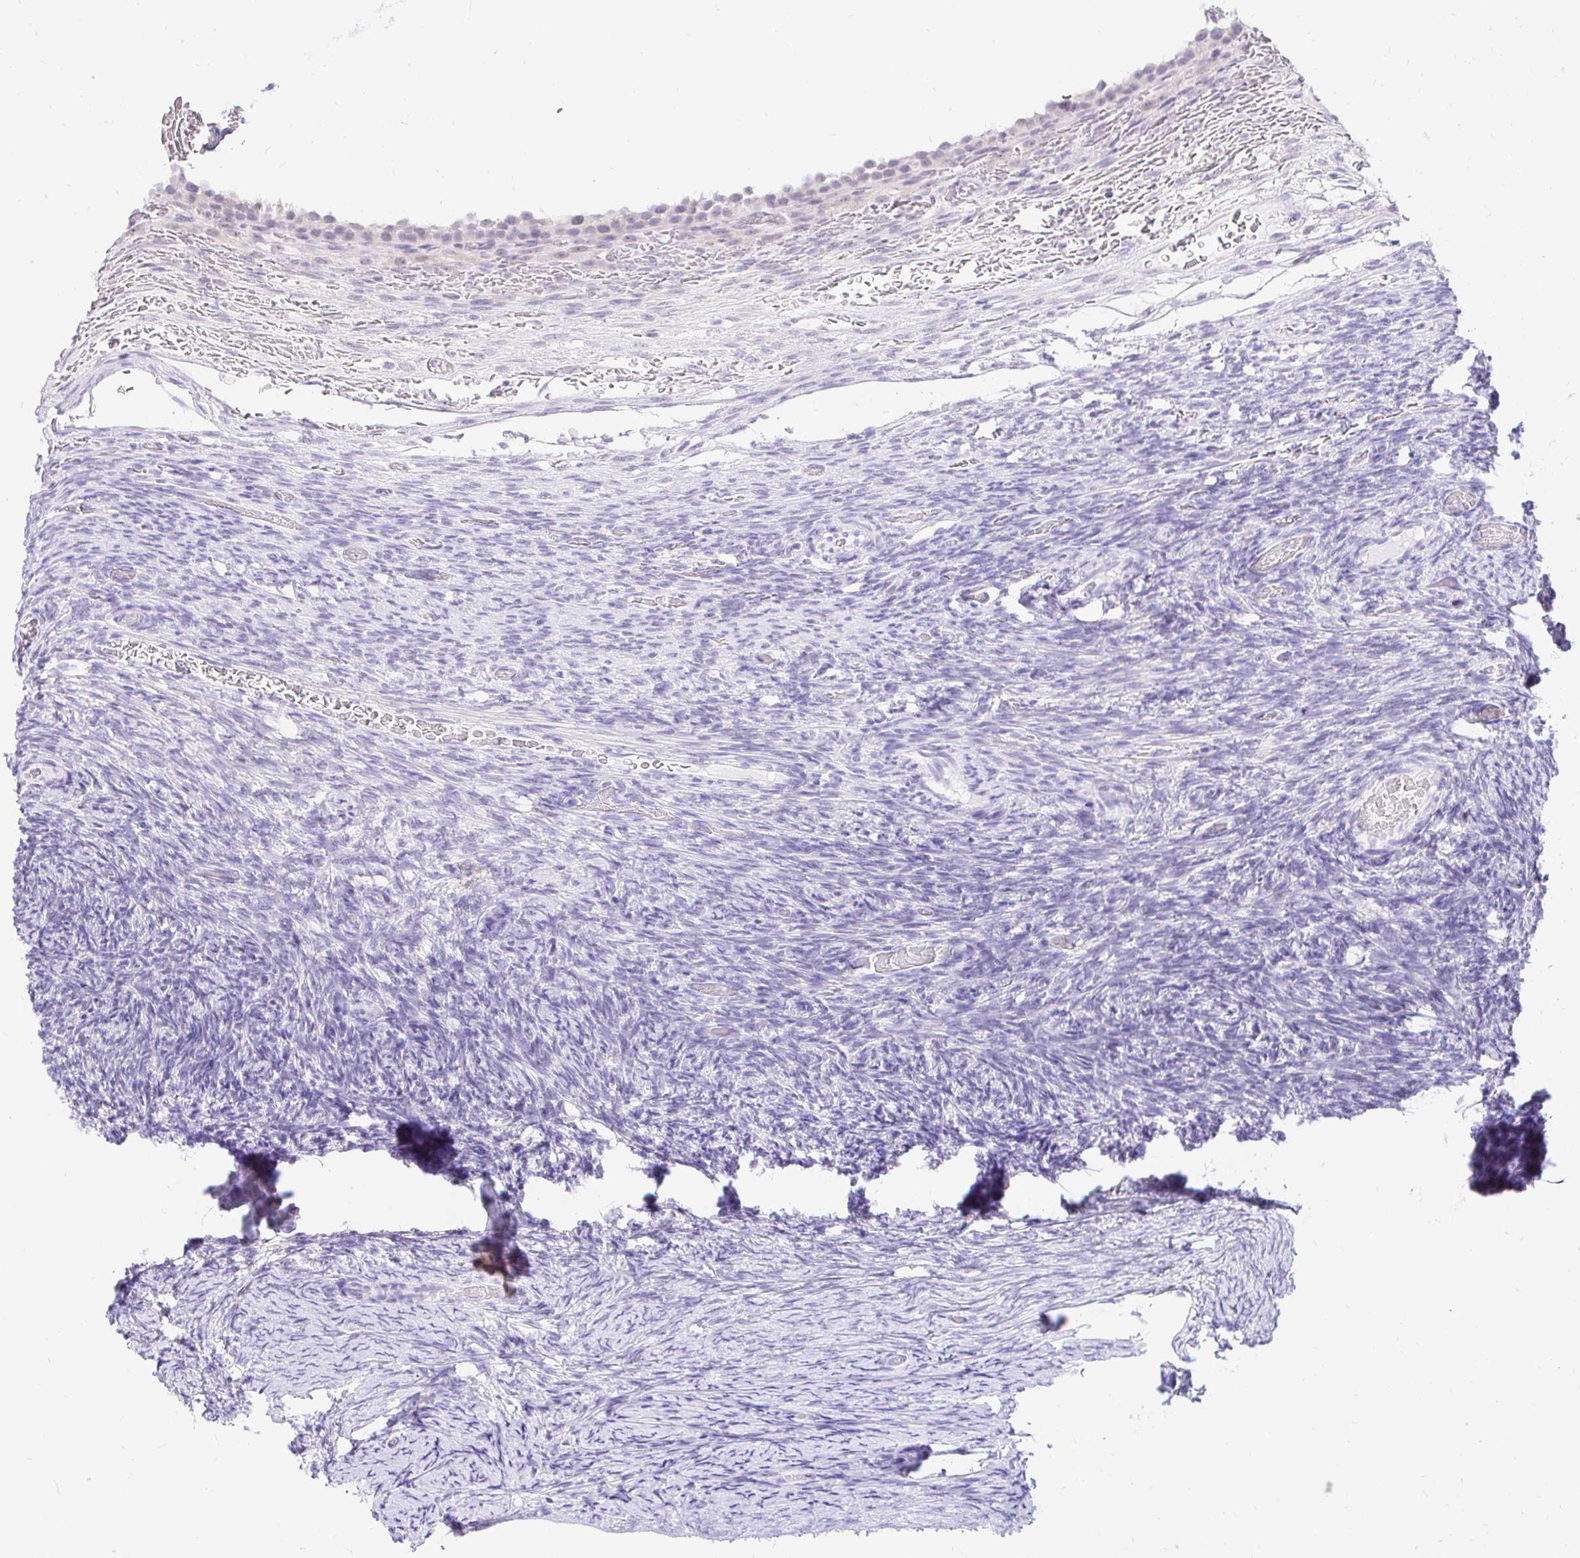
{"staining": {"intensity": "negative", "quantity": "none", "location": "none"}, "tissue": "ovary", "cell_type": "Follicle cells", "image_type": "normal", "snomed": [{"axis": "morphology", "description": "Normal tissue, NOS"}, {"axis": "topography", "description": "Ovary"}], "caption": "Ovary was stained to show a protein in brown. There is no significant positivity in follicle cells. Nuclei are stained in blue.", "gene": "FATE1", "patient": {"sex": "female", "age": 34}}